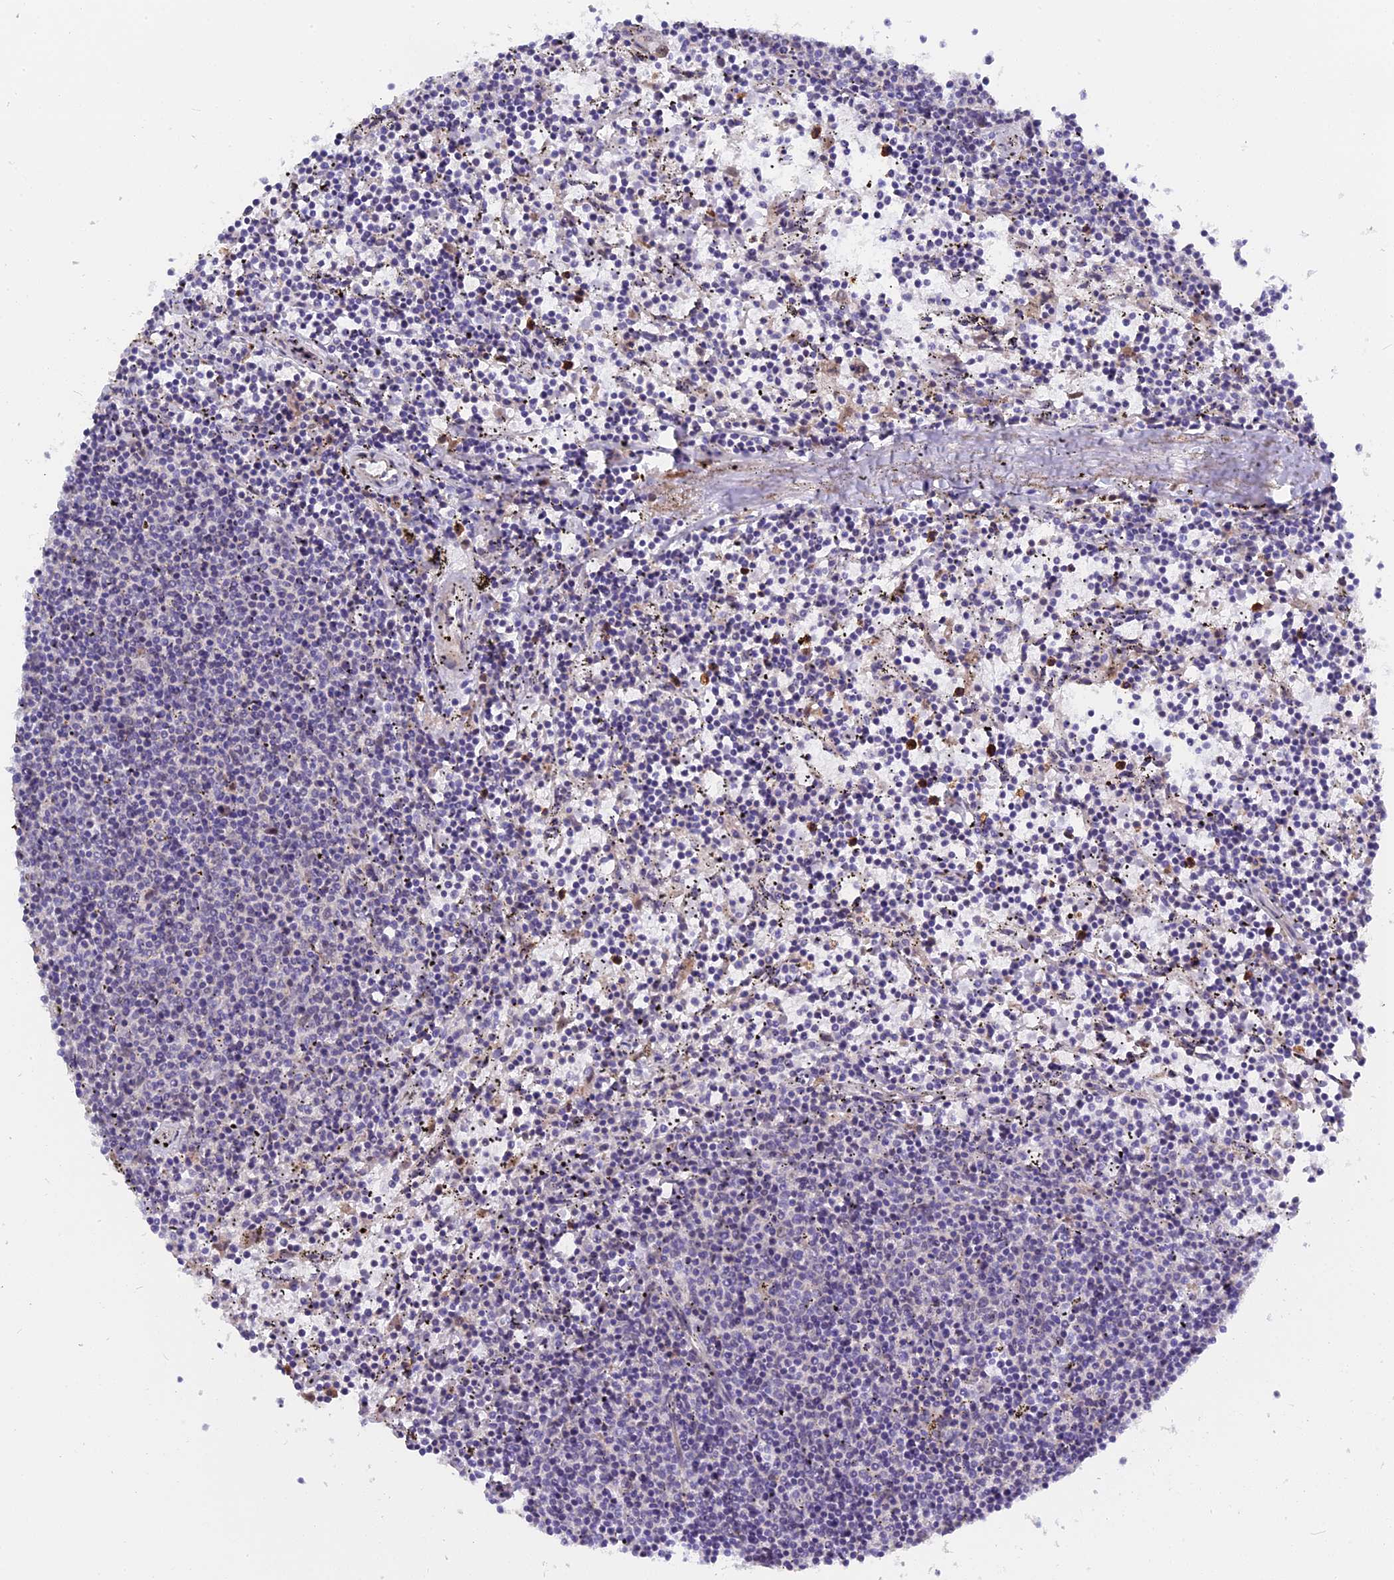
{"staining": {"intensity": "negative", "quantity": "none", "location": "none"}, "tissue": "lymphoma", "cell_type": "Tumor cells", "image_type": "cancer", "snomed": [{"axis": "morphology", "description": "Malignant lymphoma, non-Hodgkin's type, Low grade"}, {"axis": "topography", "description": "Spleen"}], "caption": "The photomicrograph exhibits no staining of tumor cells in lymphoma.", "gene": "PYGO1", "patient": {"sex": "female", "age": 50}}